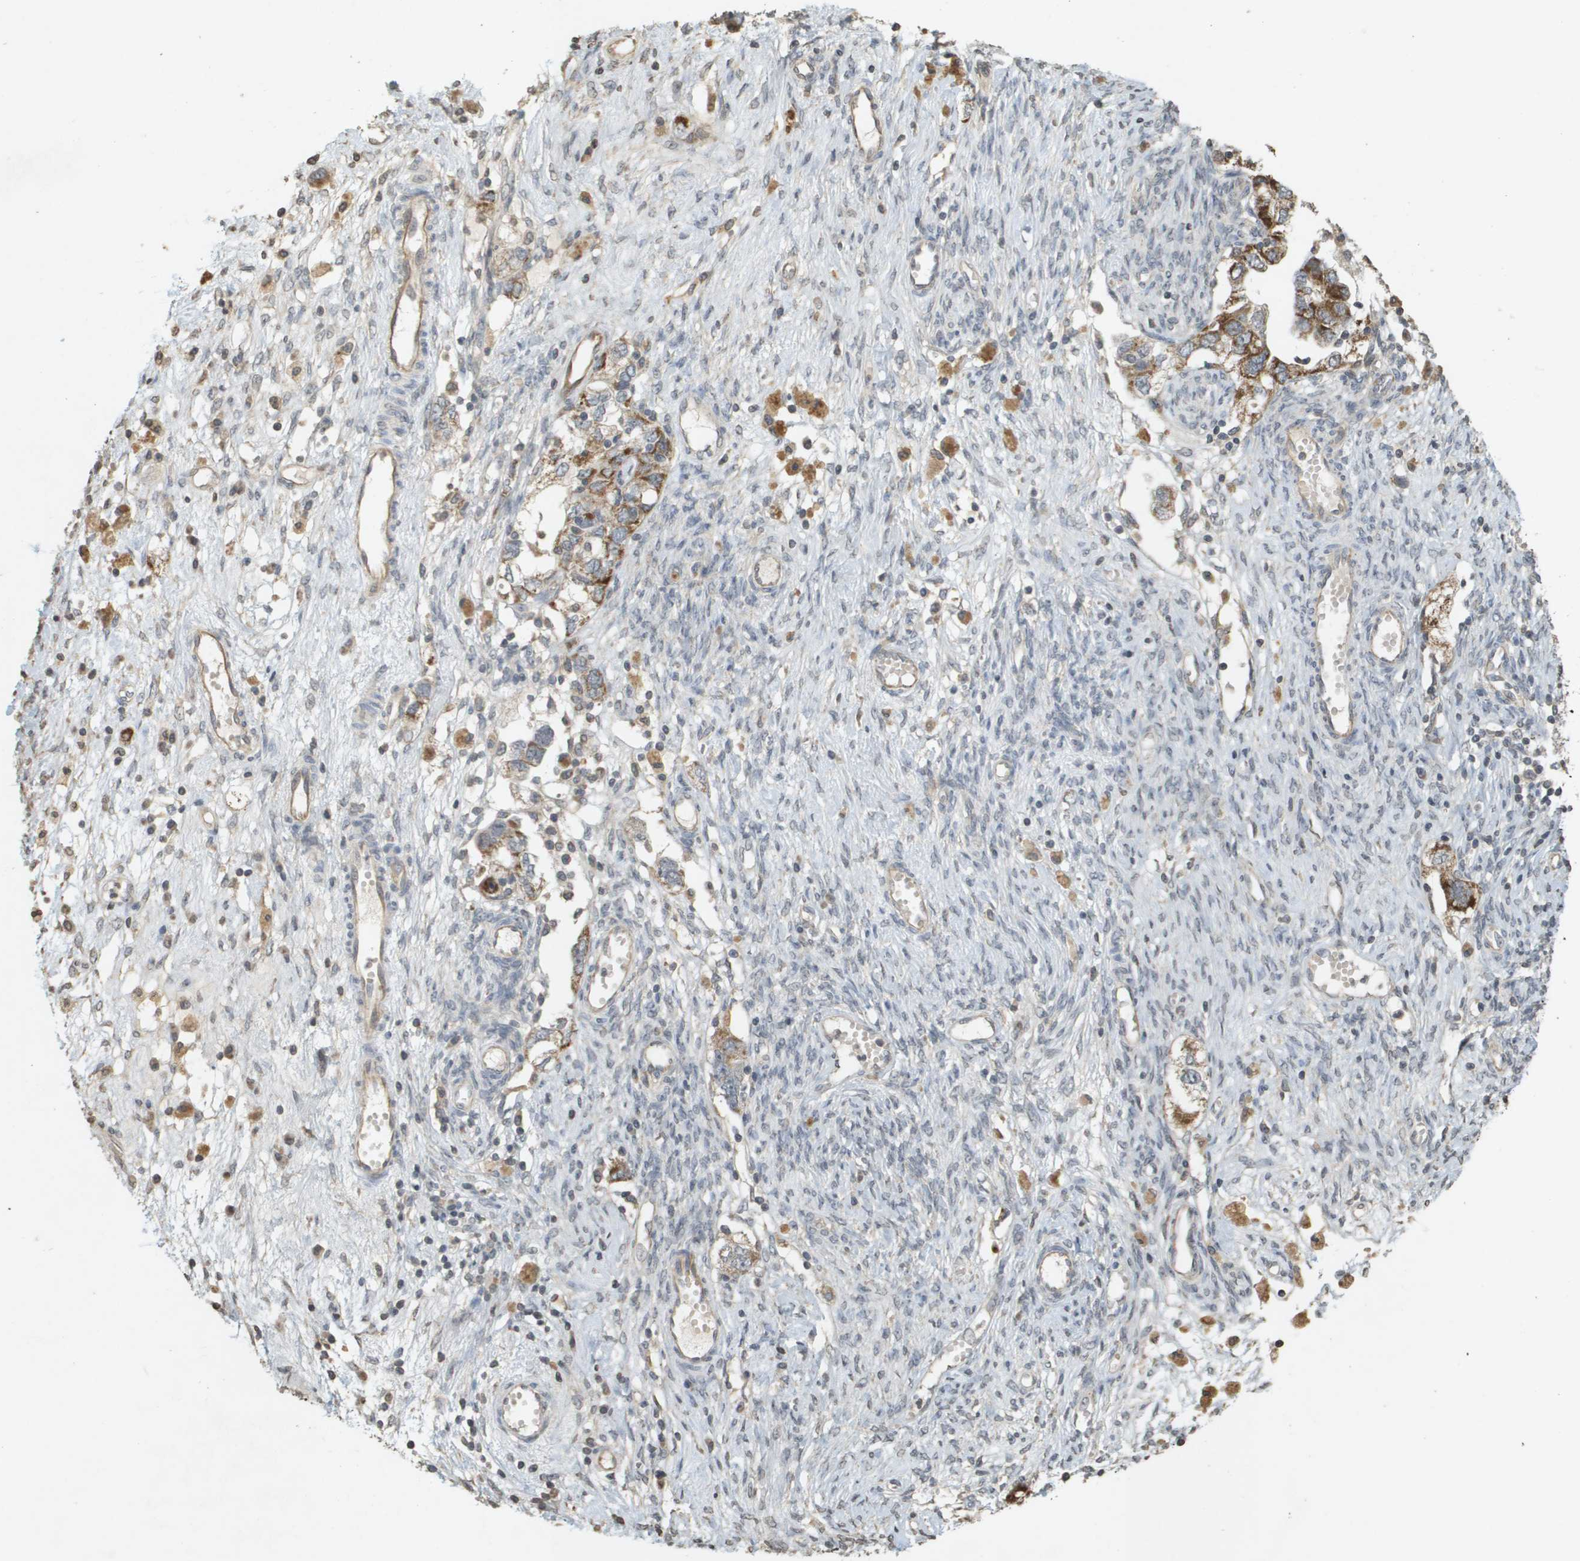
{"staining": {"intensity": "moderate", "quantity": ">75%", "location": "cytoplasmic/membranous"}, "tissue": "ovarian cancer", "cell_type": "Tumor cells", "image_type": "cancer", "snomed": [{"axis": "morphology", "description": "Carcinoma, NOS"}, {"axis": "morphology", "description": "Cystadenocarcinoma, serous, NOS"}, {"axis": "topography", "description": "Ovary"}], "caption": "Brown immunohistochemical staining in serous cystadenocarcinoma (ovarian) exhibits moderate cytoplasmic/membranous expression in approximately >75% of tumor cells.", "gene": "RAB21", "patient": {"sex": "female", "age": 69}}